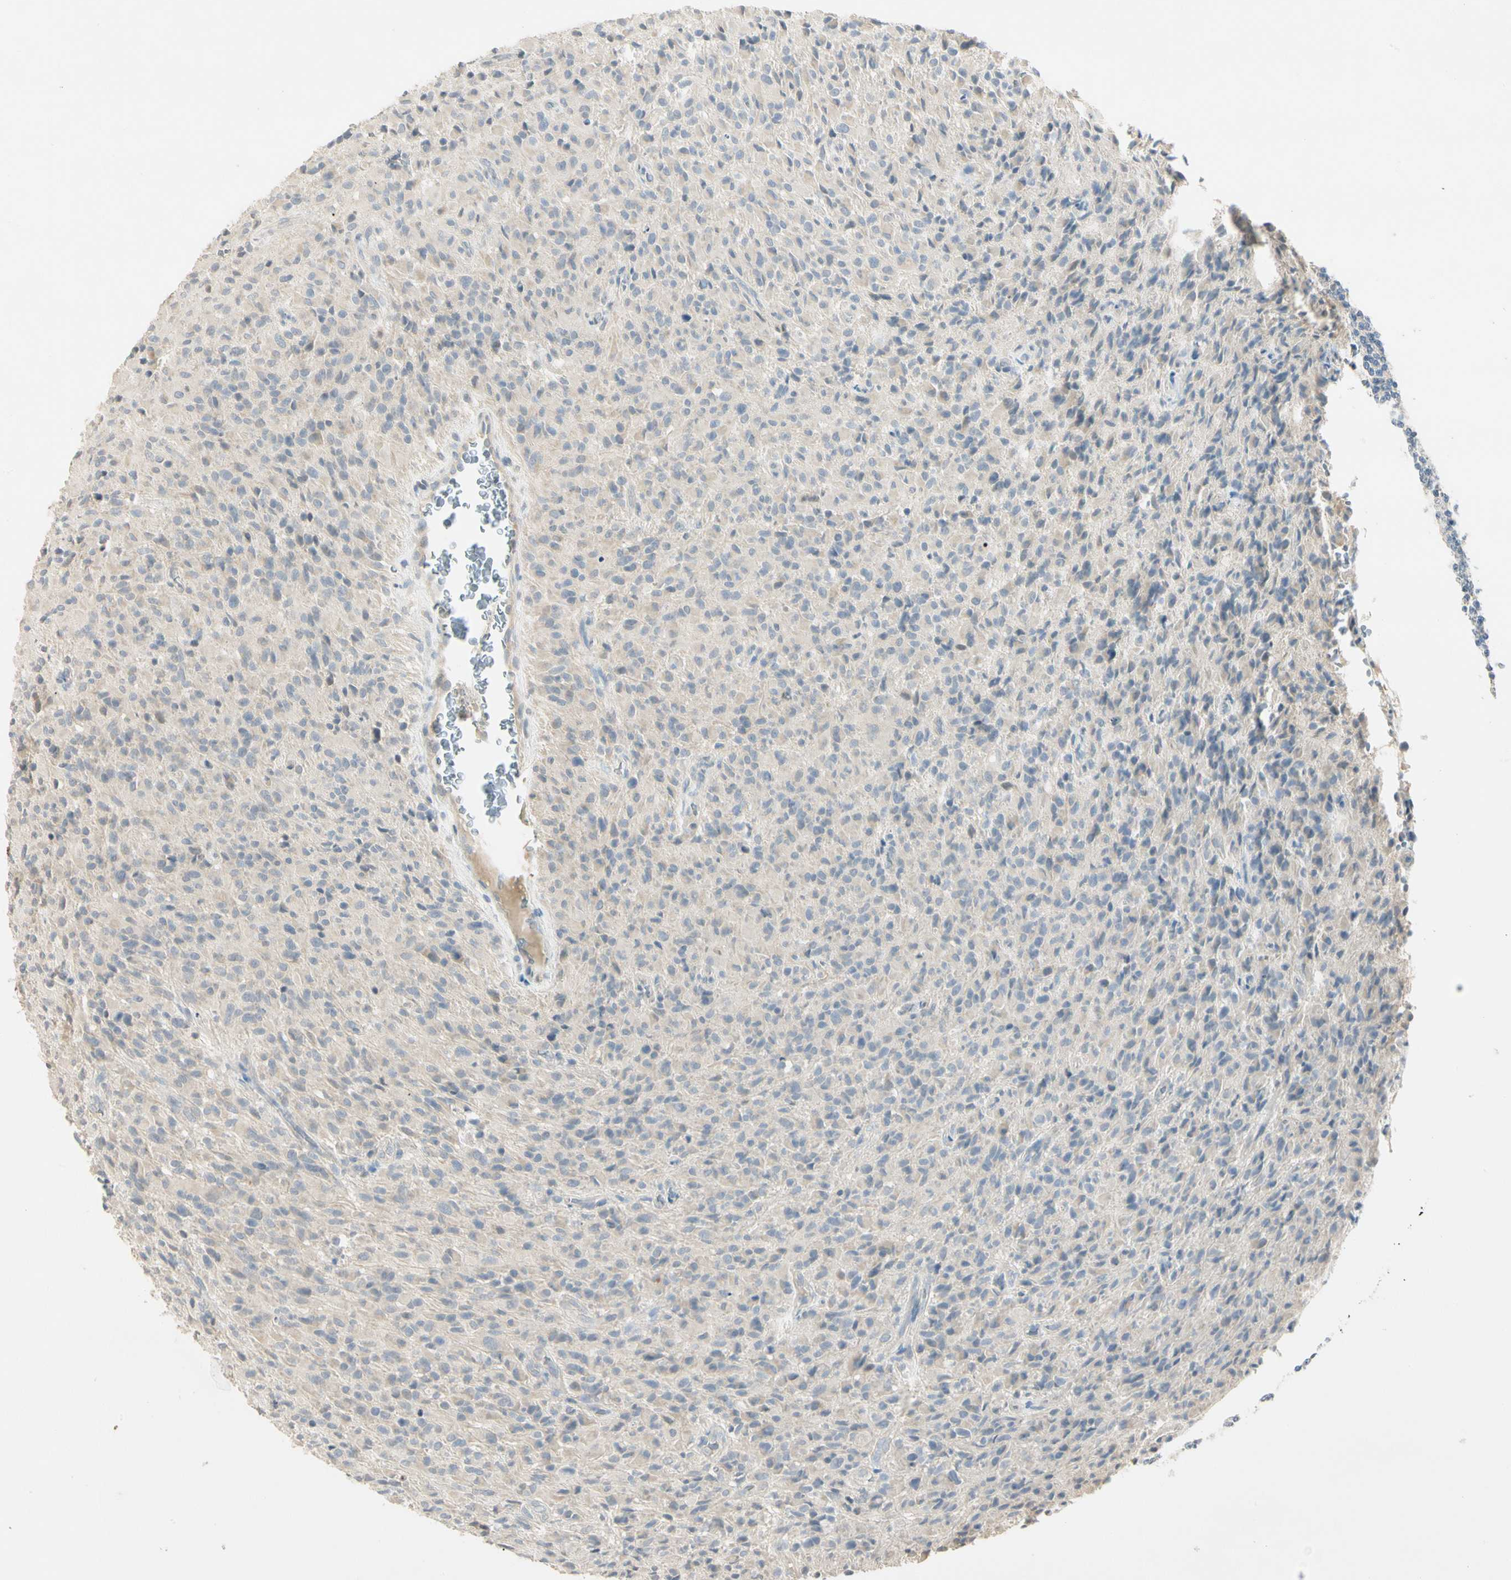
{"staining": {"intensity": "negative", "quantity": "none", "location": "none"}, "tissue": "glioma", "cell_type": "Tumor cells", "image_type": "cancer", "snomed": [{"axis": "morphology", "description": "Glioma, malignant, High grade"}, {"axis": "topography", "description": "Brain"}], "caption": "There is no significant staining in tumor cells of glioma.", "gene": "PRSS21", "patient": {"sex": "male", "age": 71}}